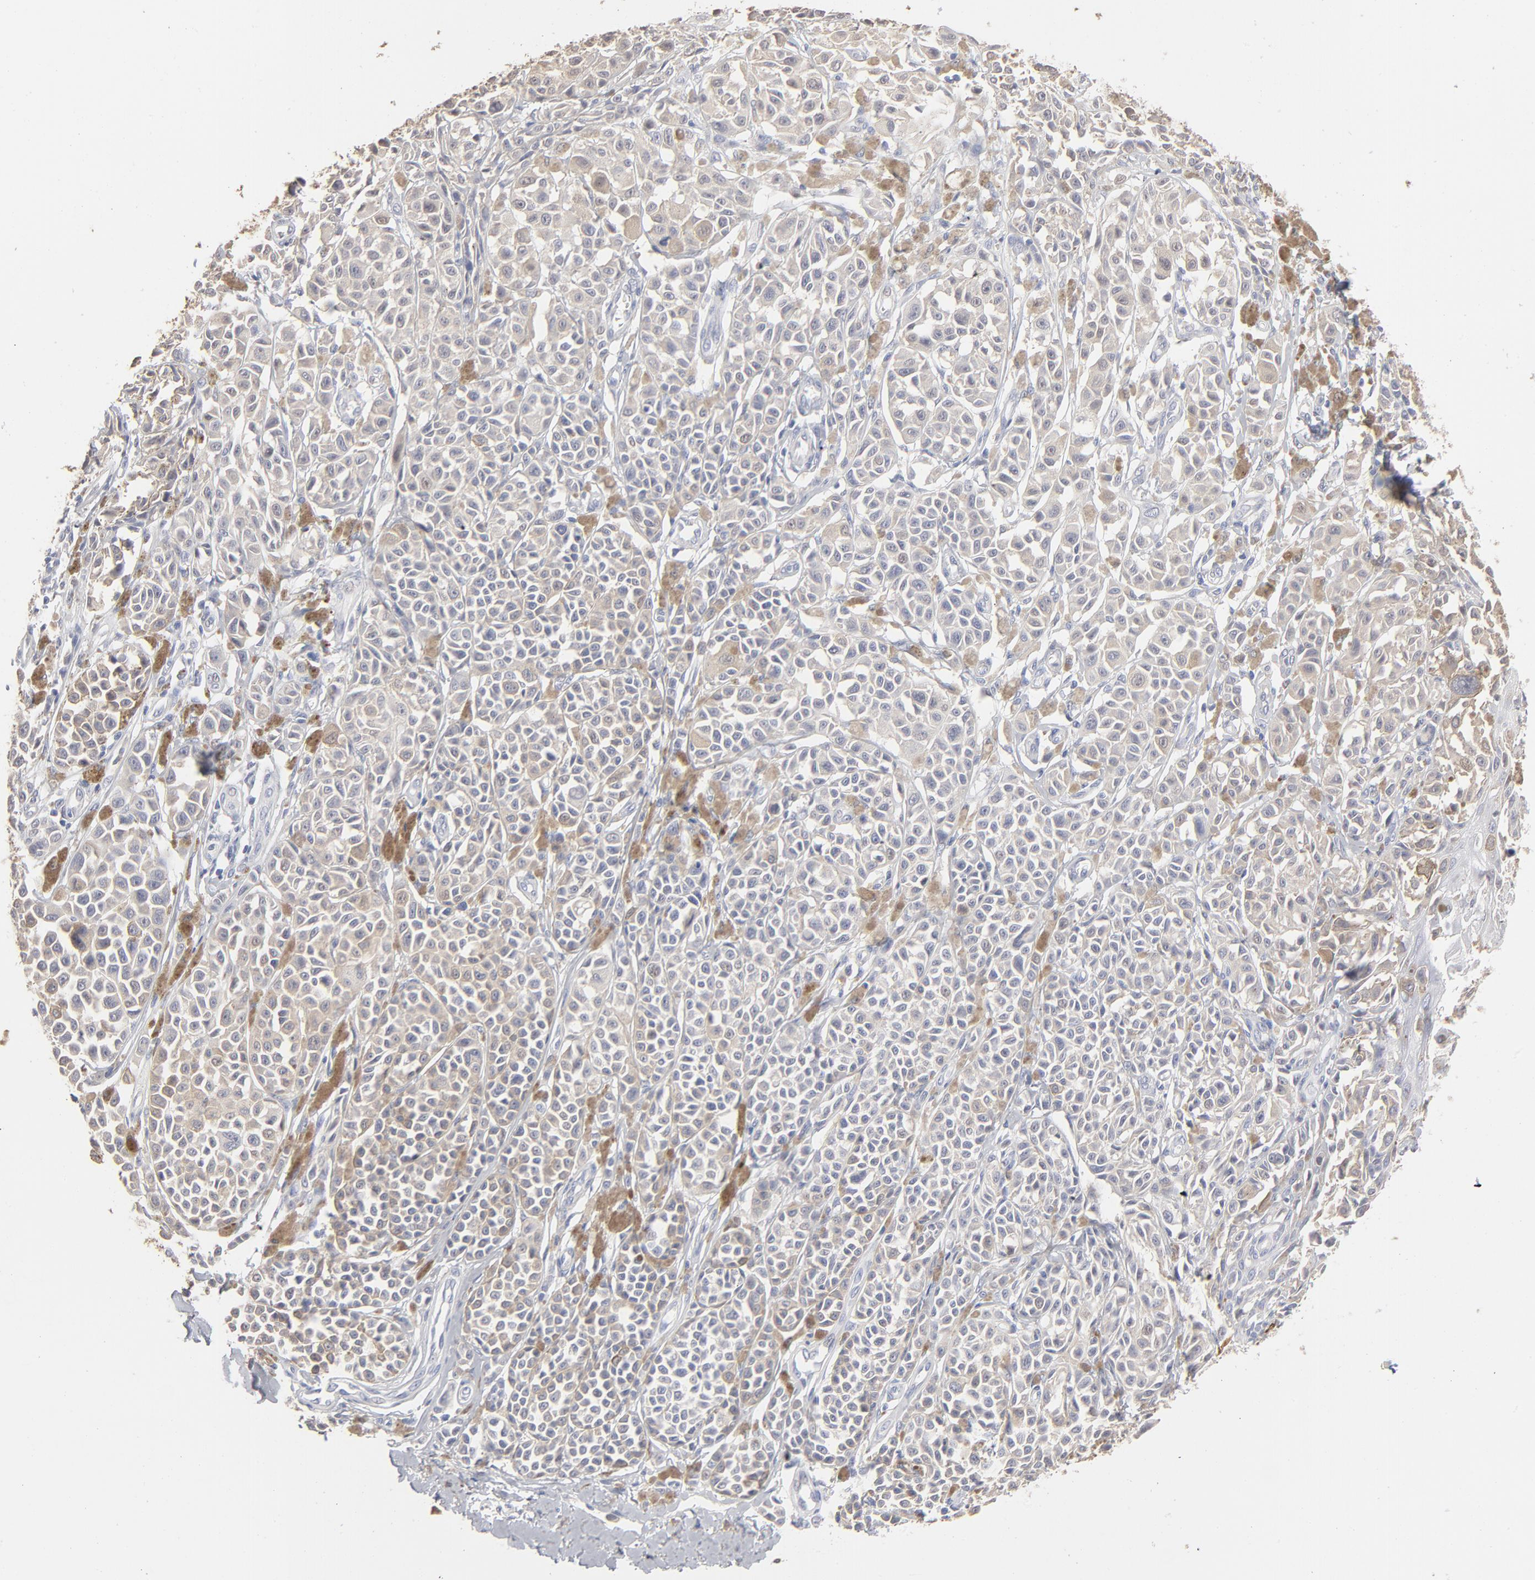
{"staining": {"intensity": "weak", "quantity": "25%-75%", "location": "cytoplasmic/membranous"}, "tissue": "melanoma", "cell_type": "Tumor cells", "image_type": "cancer", "snomed": [{"axis": "morphology", "description": "Malignant melanoma, NOS"}, {"axis": "topography", "description": "Skin"}], "caption": "High-magnification brightfield microscopy of melanoma stained with DAB (3,3'-diaminobenzidine) (brown) and counterstained with hematoxylin (blue). tumor cells exhibit weak cytoplasmic/membranous staining is identified in about25%-75% of cells.", "gene": "DNAL4", "patient": {"sex": "female", "age": 38}}